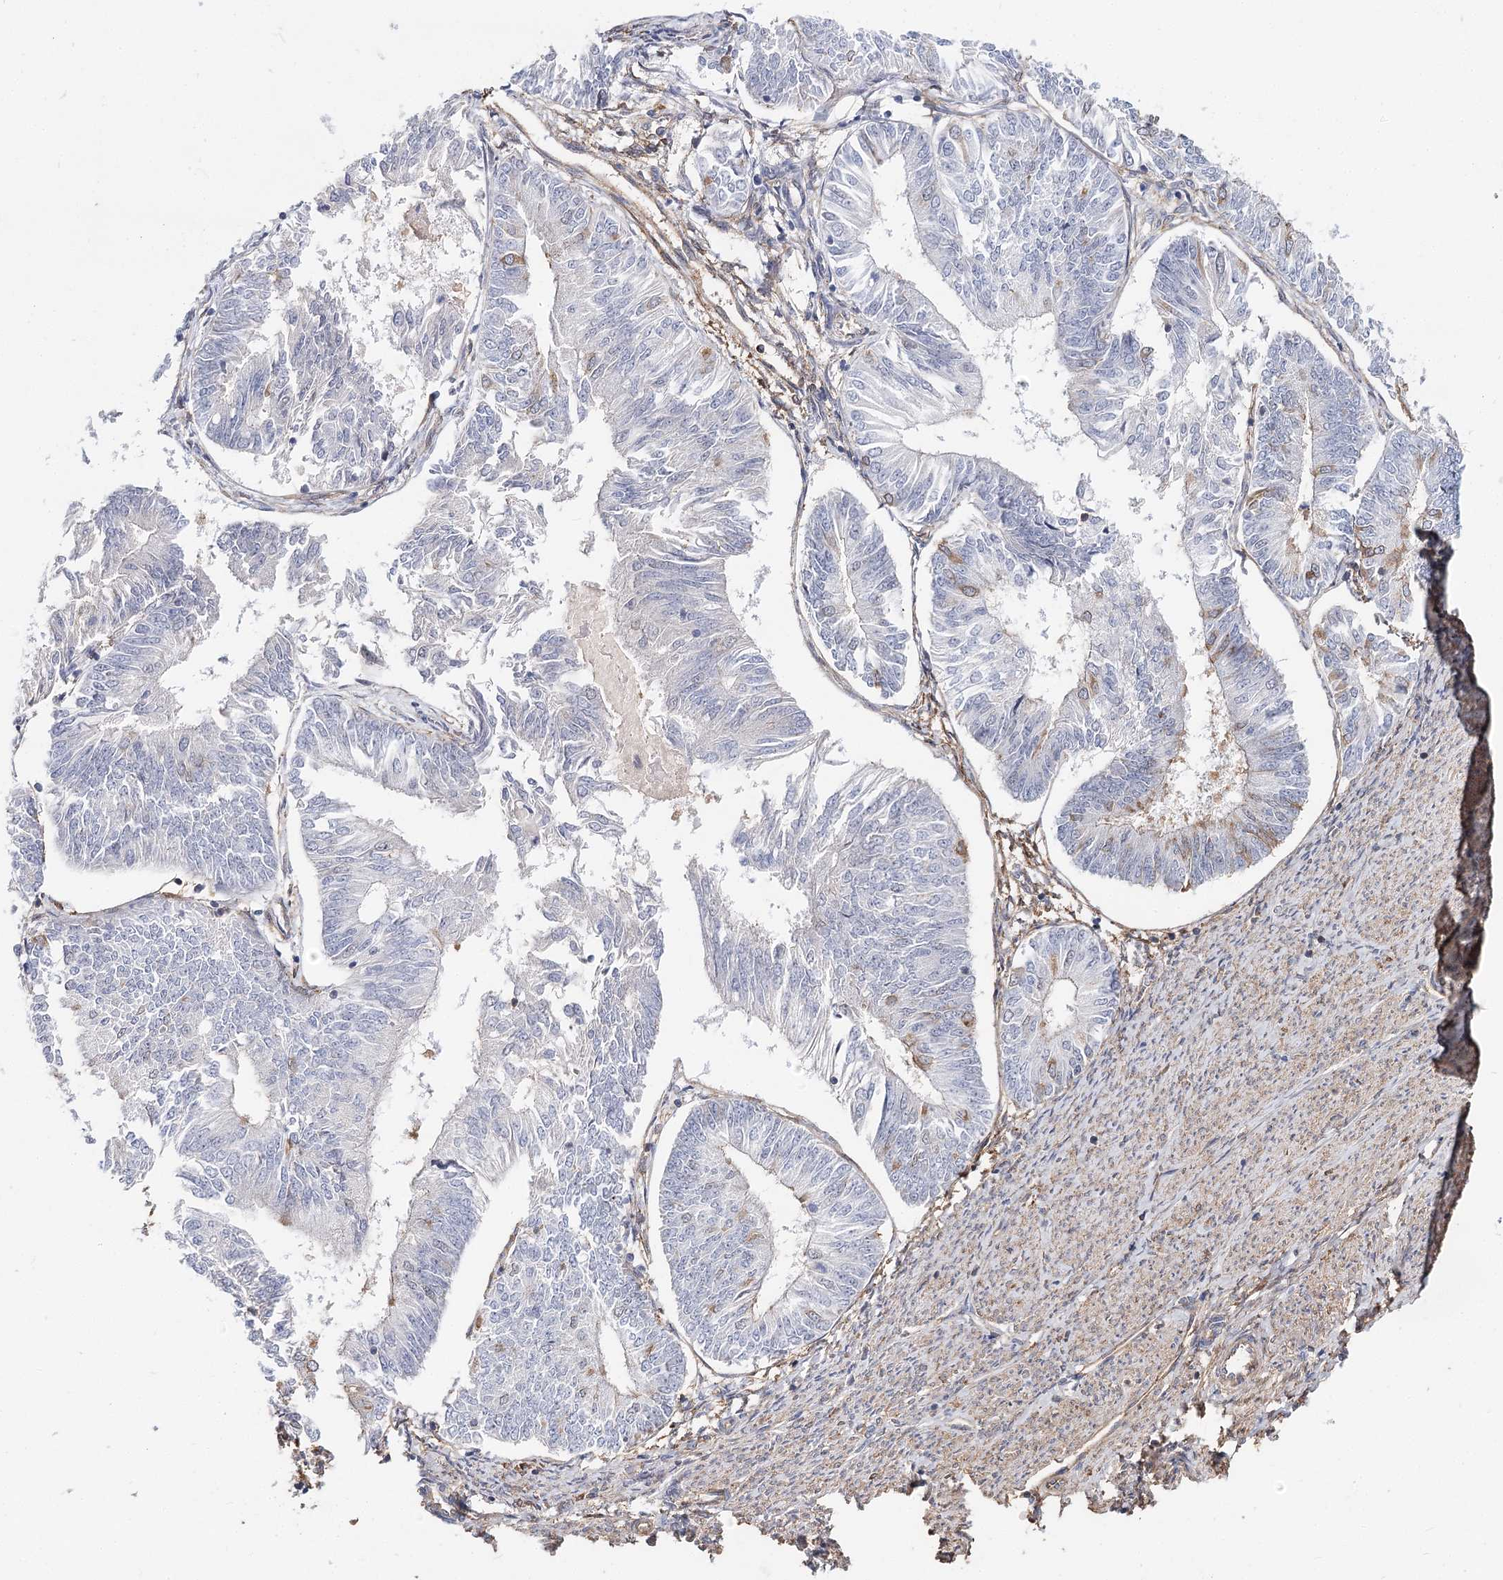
{"staining": {"intensity": "negative", "quantity": "none", "location": "none"}, "tissue": "endometrial cancer", "cell_type": "Tumor cells", "image_type": "cancer", "snomed": [{"axis": "morphology", "description": "Adenocarcinoma, NOS"}, {"axis": "topography", "description": "Endometrium"}], "caption": "Immunohistochemistry of endometrial cancer (adenocarcinoma) exhibits no staining in tumor cells.", "gene": "TMEM218", "patient": {"sex": "female", "age": 58}}